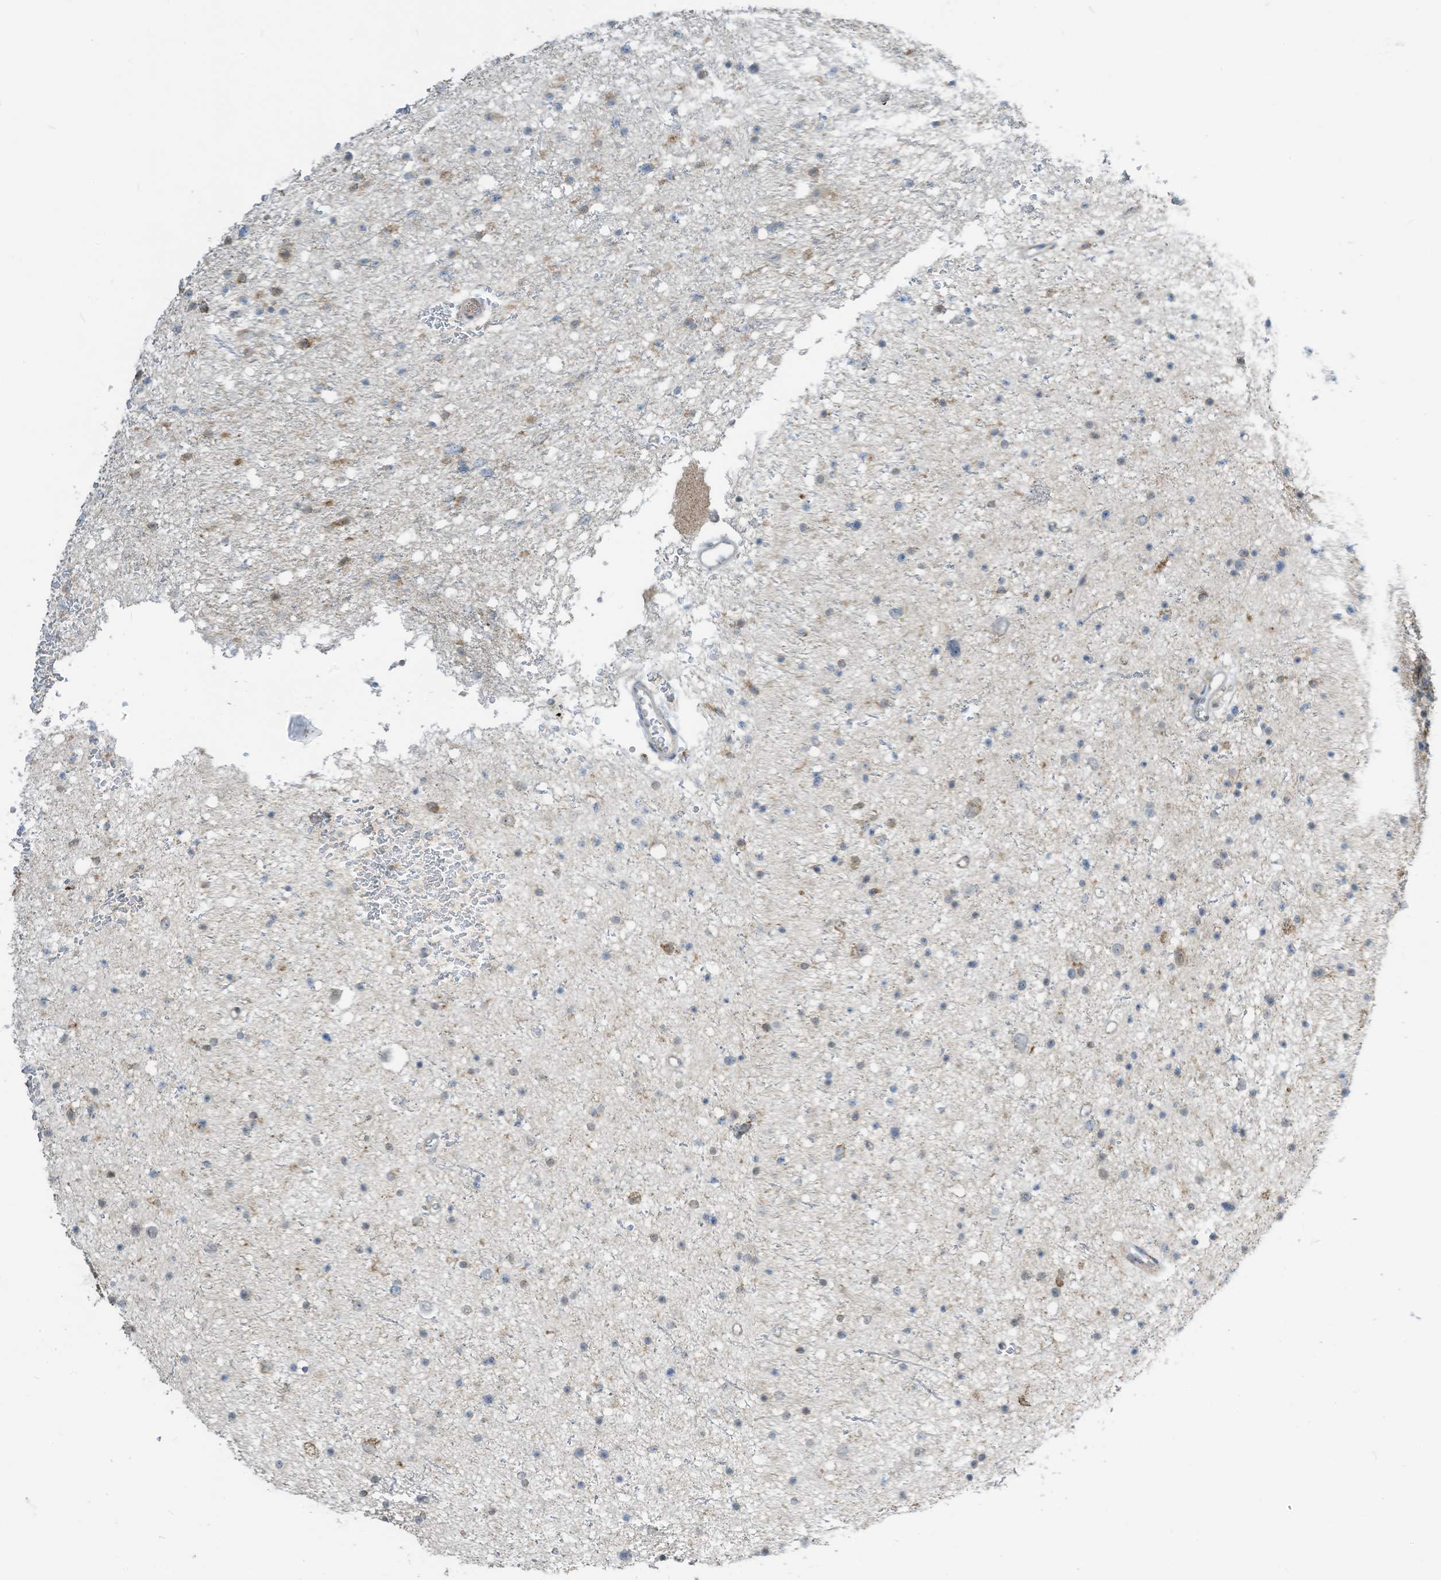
{"staining": {"intensity": "weak", "quantity": "<25%", "location": "cytoplasmic/membranous"}, "tissue": "glioma", "cell_type": "Tumor cells", "image_type": "cancer", "snomed": [{"axis": "morphology", "description": "Glioma, malignant, Low grade"}, {"axis": "topography", "description": "Brain"}], "caption": "Micrograph shows no significant protein expression in tumor cells of glioma.", "gene": "PARVG", "patient": {"sex": "female", "age": 37}}